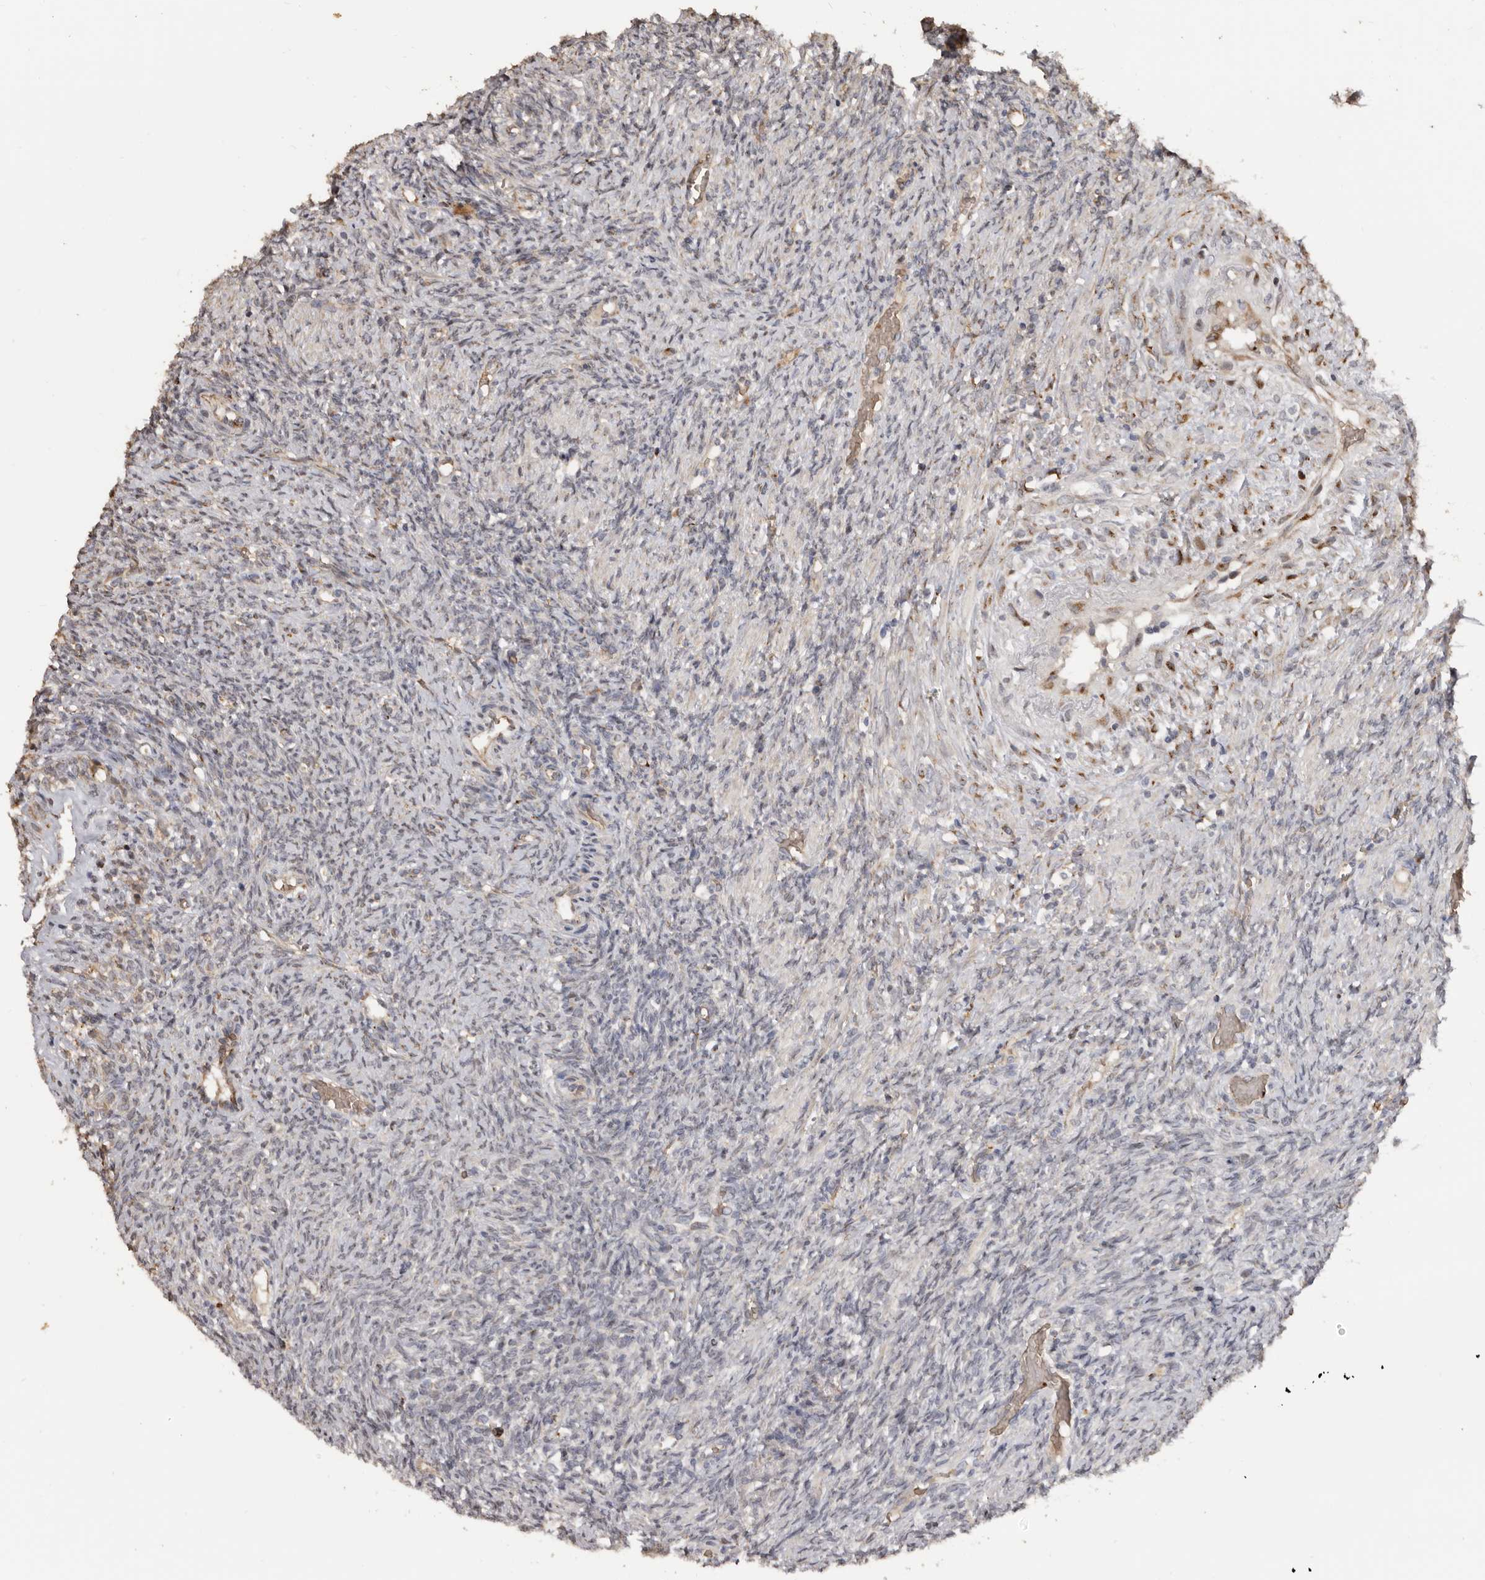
{"staining": {"intensity": "weak", "quantity": "<25%", "location": "cytoplasmic/membranous"}, "tissue": "ovary", "cell_type": "Ovarian stroma cells", "image_type": "normal", "snomed": [{"axis": "morphology", "description": "Normal tissue, NOS"}, {"axis": "topography", "description": "Ovary"}], "caption": "Ovarian stroma cells are negative for brown protein staining in normal ovary. (DAB immunohistochemistry (IHC), high magnification).", "gene": "ENTREP1", "patient": {"sex": "female", "age": 41}}